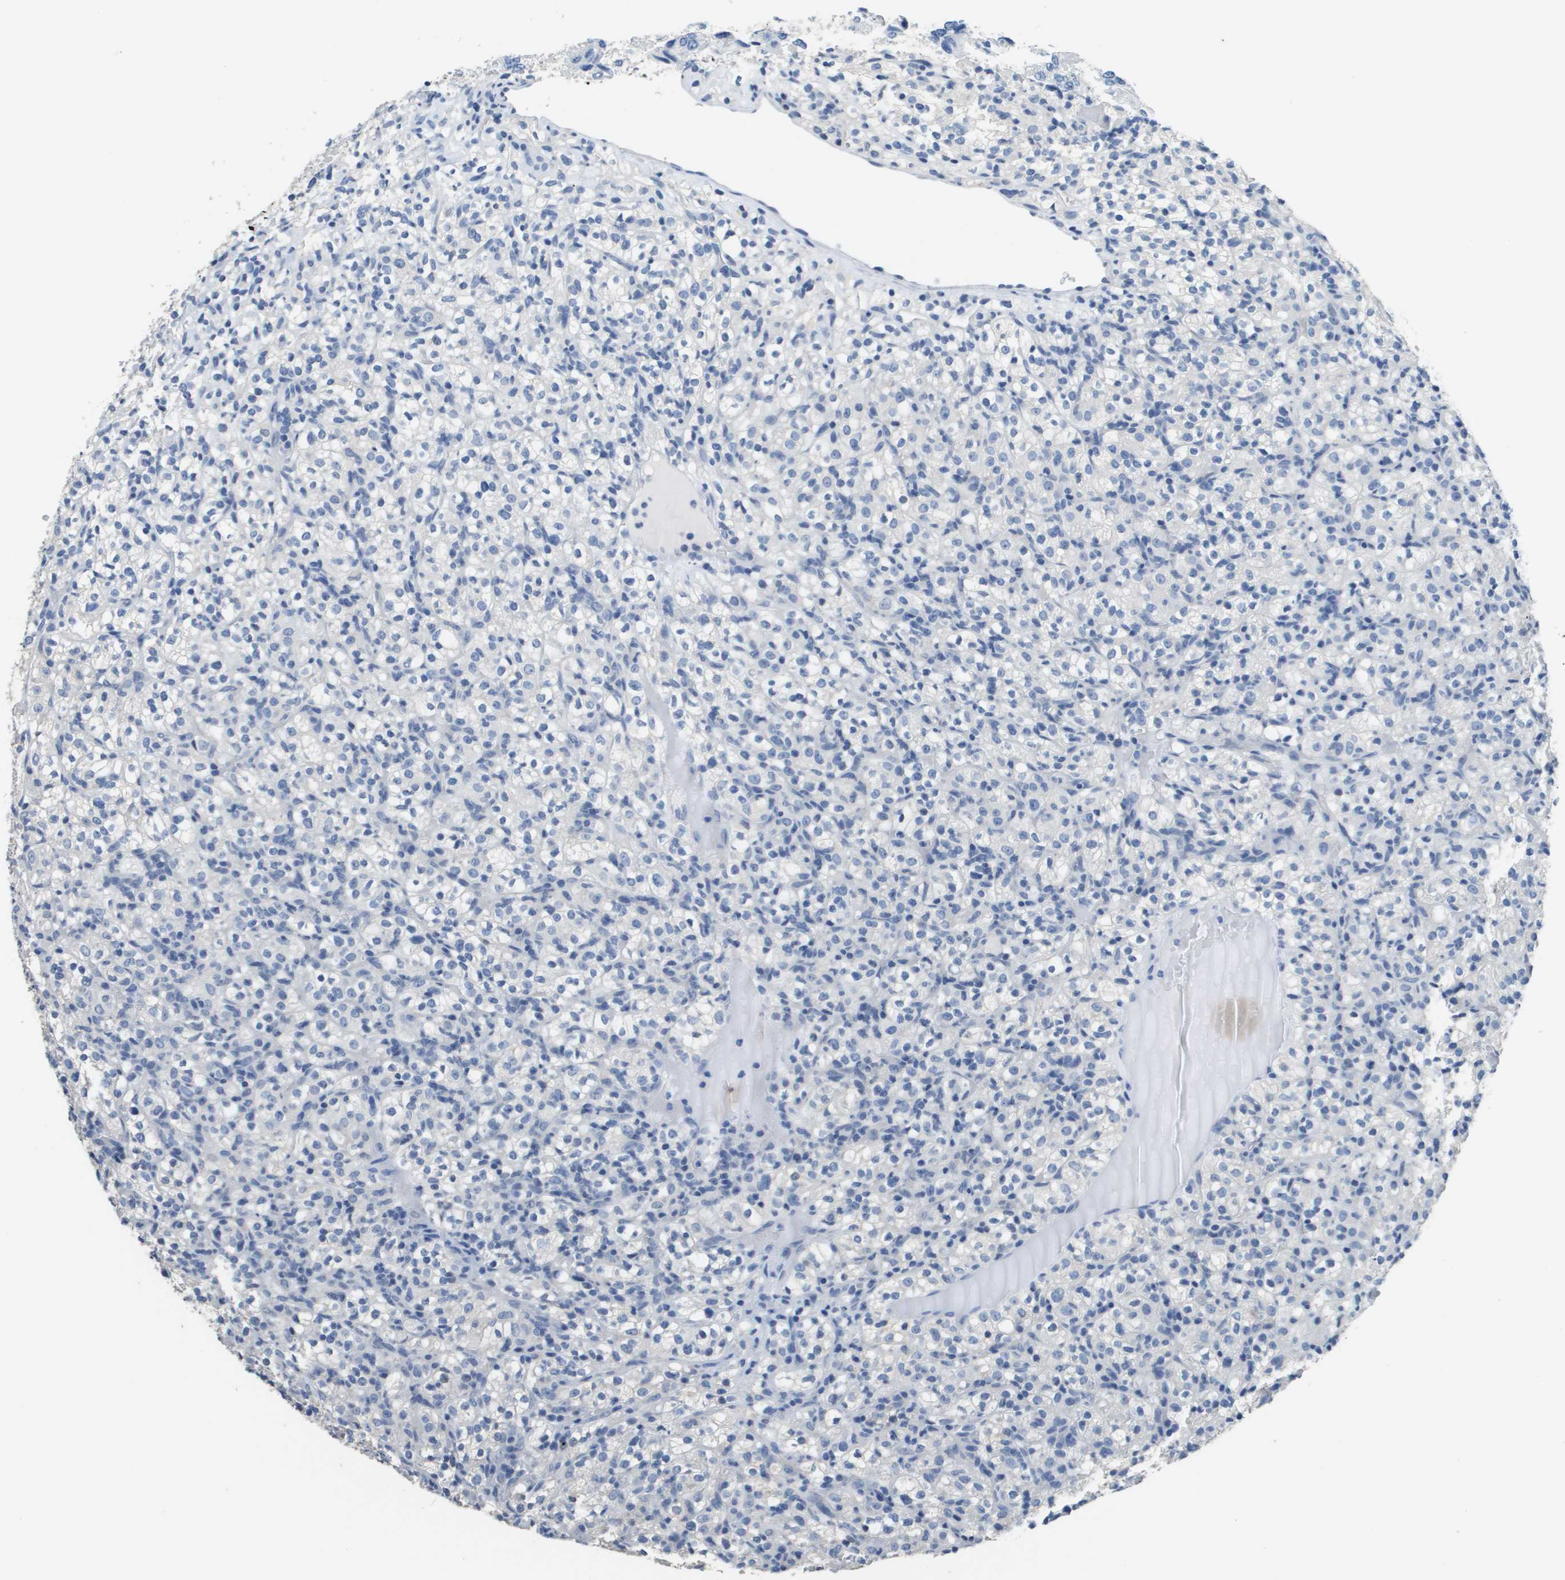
{"staining": {"intensity": "negative", "quantity": "none", "location": "none"}, "tissue": "renal cancer", "cell_type": "Tumor cells", "image_type": "cancer", "snomed": [{"axis": "morphology", "description": "Normal tissue, NOS"}, {"axis": "morphology", "description": "Adenocarcinoma, NOS"}, {"axis": "topography", "description": "Kidney"}], "caption": "An image of renal cancer stained for a protein shows no brown staining in tumor cells.", "gene": "MT3", "patient": {"sex": "female", "age": 72}}